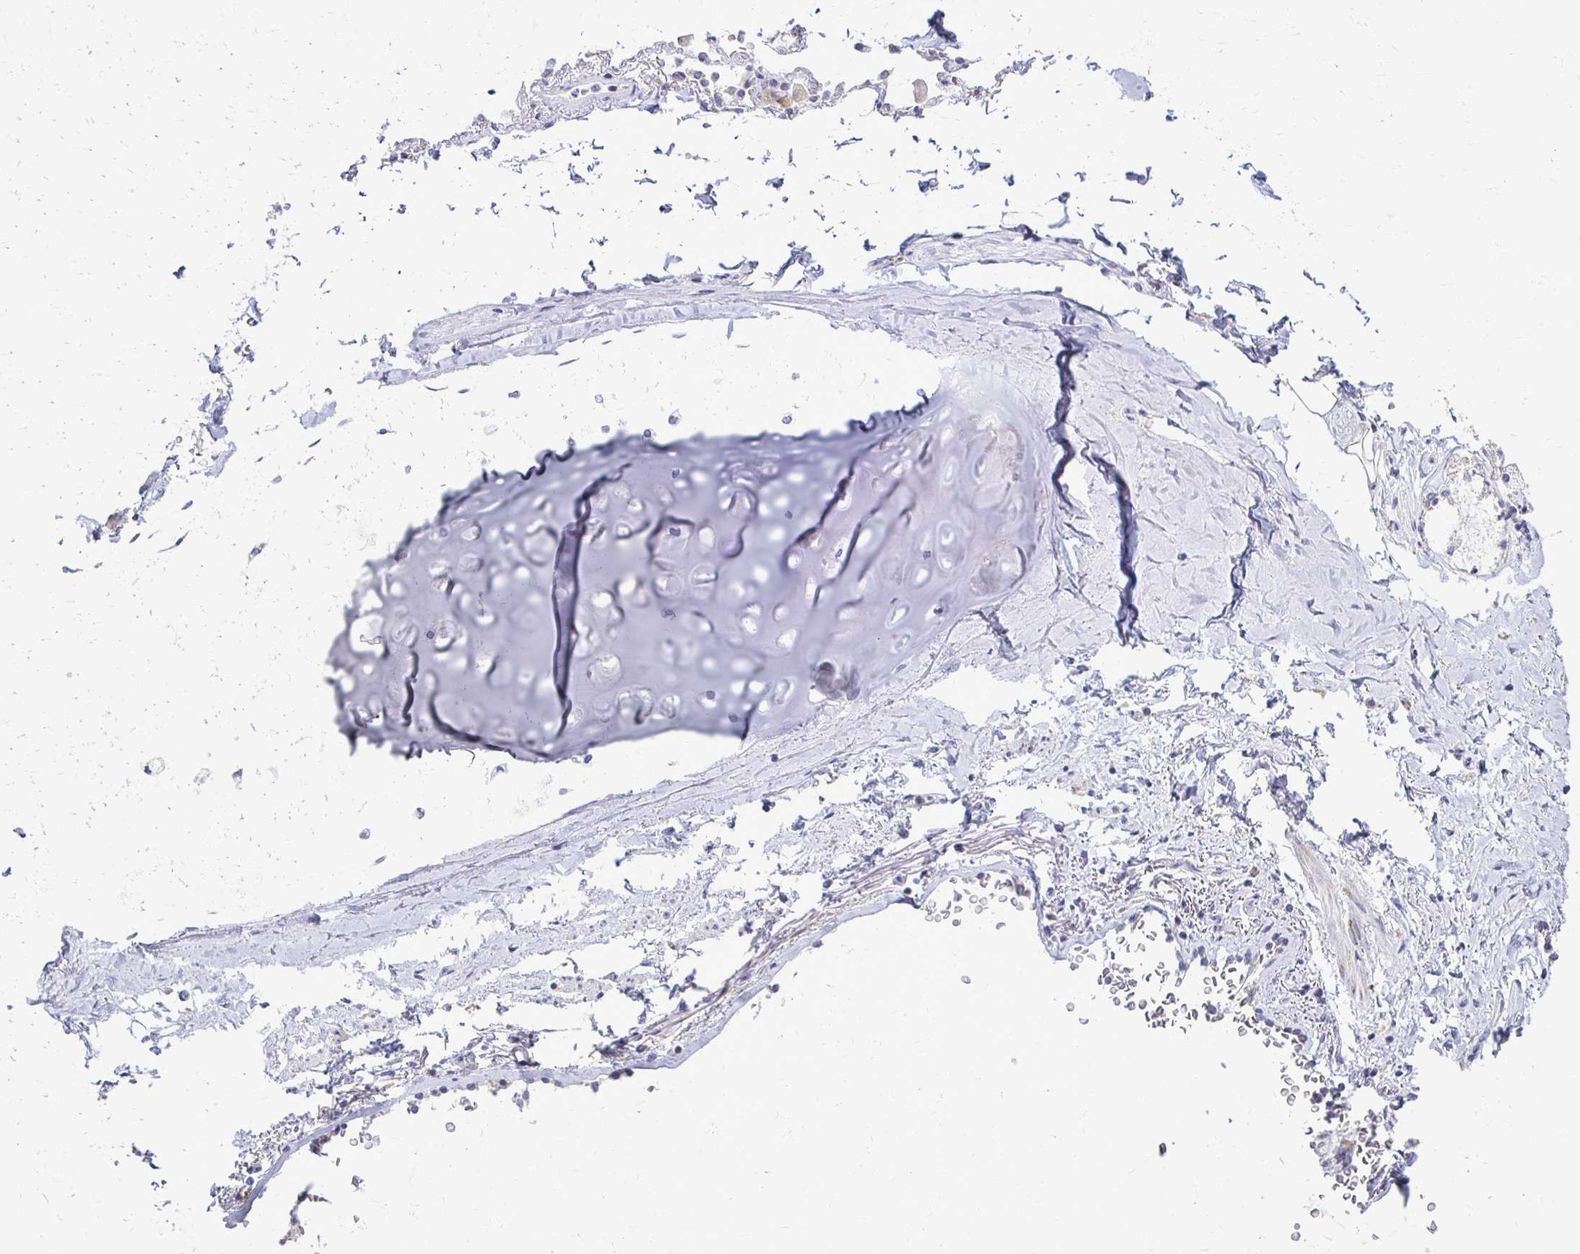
{"staining": {"intensity": "negative", "quantity": "none", "location": "none"}, "tissue": "adipose tissue", "cell_type": "Adipocytes", "image_type": "normal", "snomed": [{"axis": "morphology", "description": "Normal tissue, NOS"}, {"axis": "topography", "description": "Cartilage tissue"}, {"axis": "topography", "description": "Bronchus"}, {"axis": "topography", "description": "Peripheral nerve tissue"}], "caption": "Photomicrograph shows no protein positivity in adipocytes of benign adipose tissue. Nuclei are stained in blue.", "gene": "FCGR2A", "patient": {"sex": "male", "age": 67}}